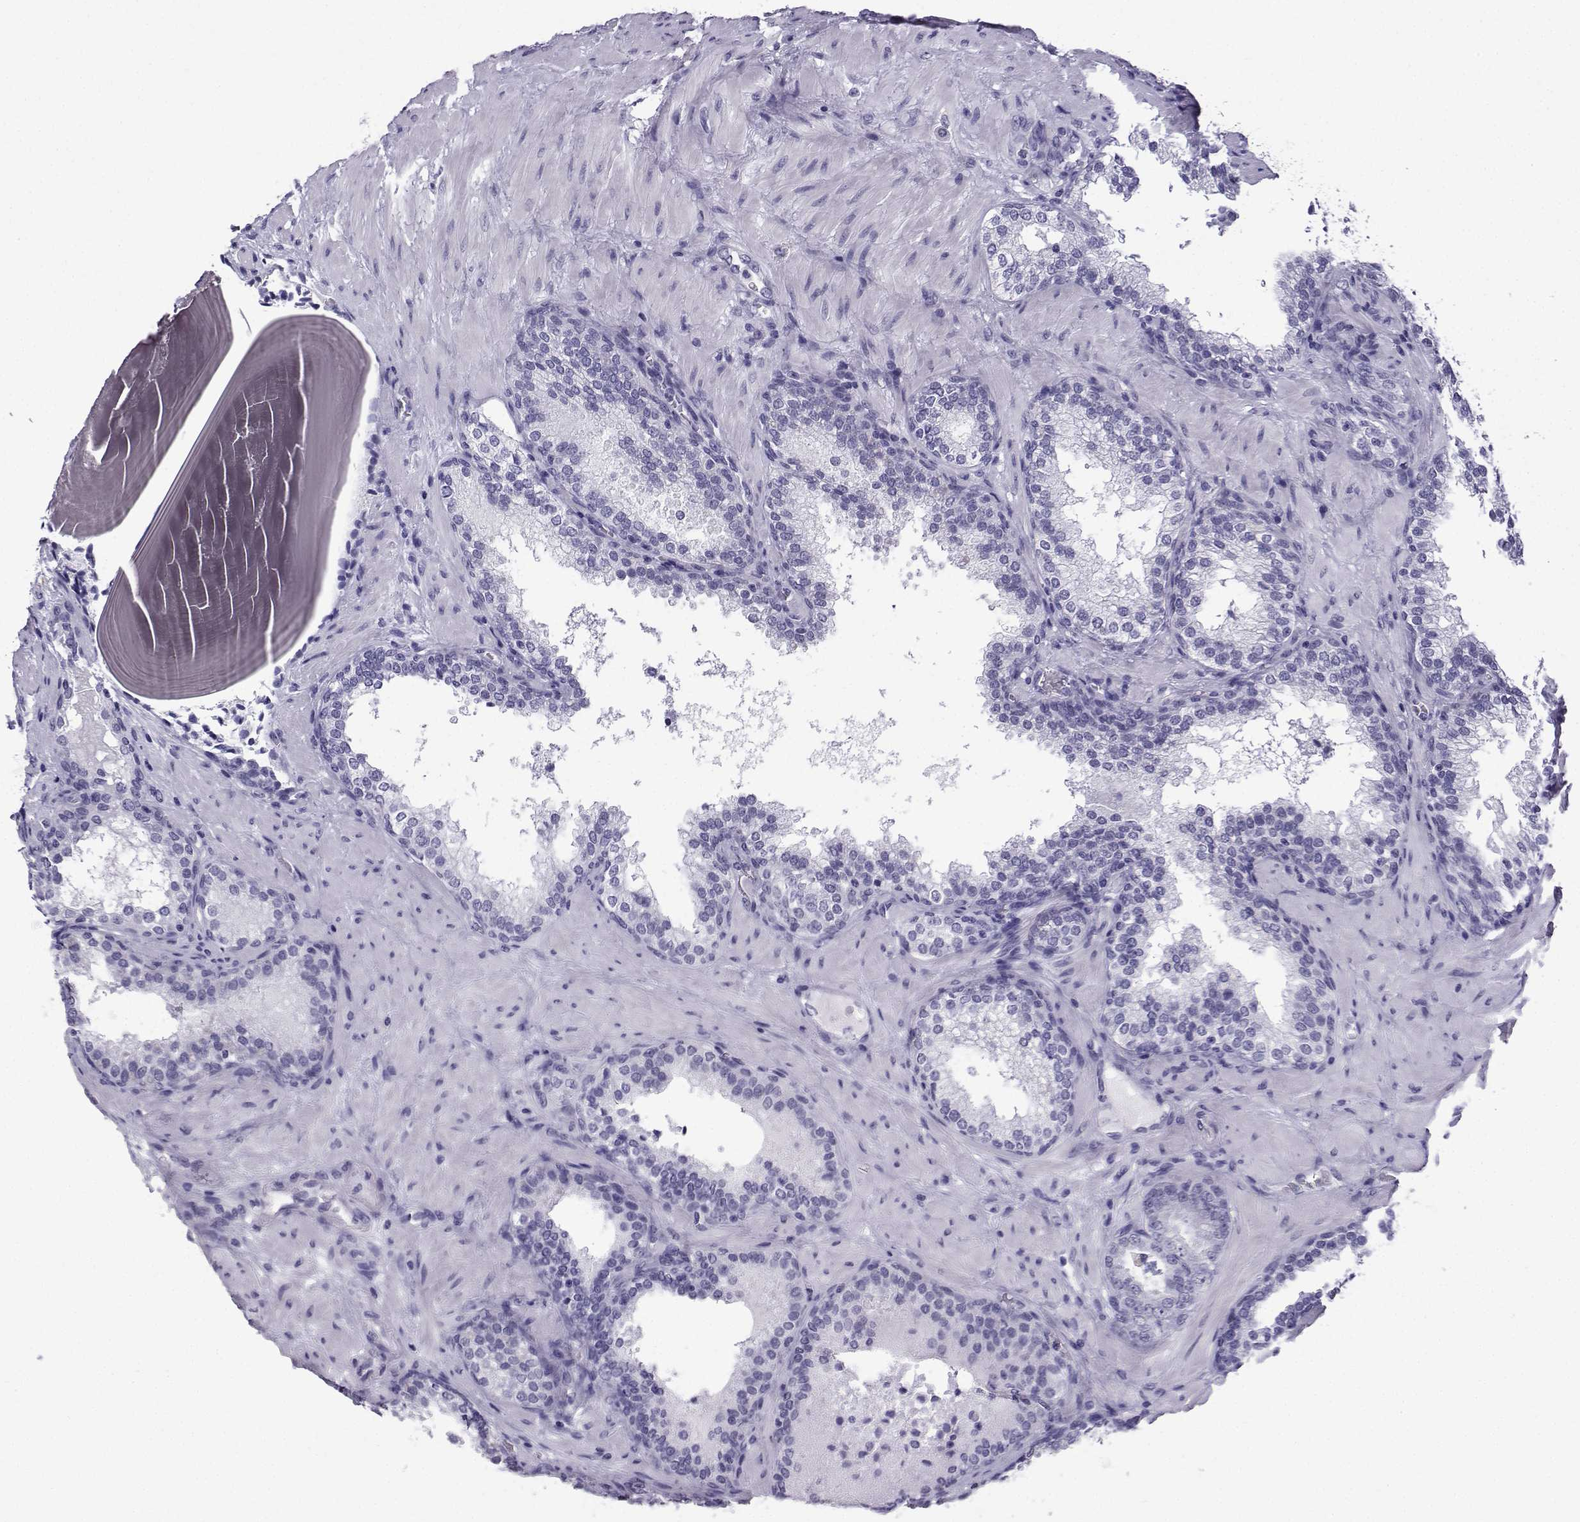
{"staining": {"intensity": "negative", "quantity": "none", "location": "none"}, "tissue": "prostate cancer", "cell_type": "Tumor cells", "image_type": "cancer", "snomed": [{"axis": "morphology", "description": "Adenocarcinoma, Low grade"}, {"axis": "topography", "description": "Prostate"}], "caption": "Prostate cancer (adenocarcinoma (low-grade)) was stained to show a protein in brown. There is no significant positivity in tumor cells.", "gene": "MRGBP", "patient": {"sex": "male", "age": 60}}